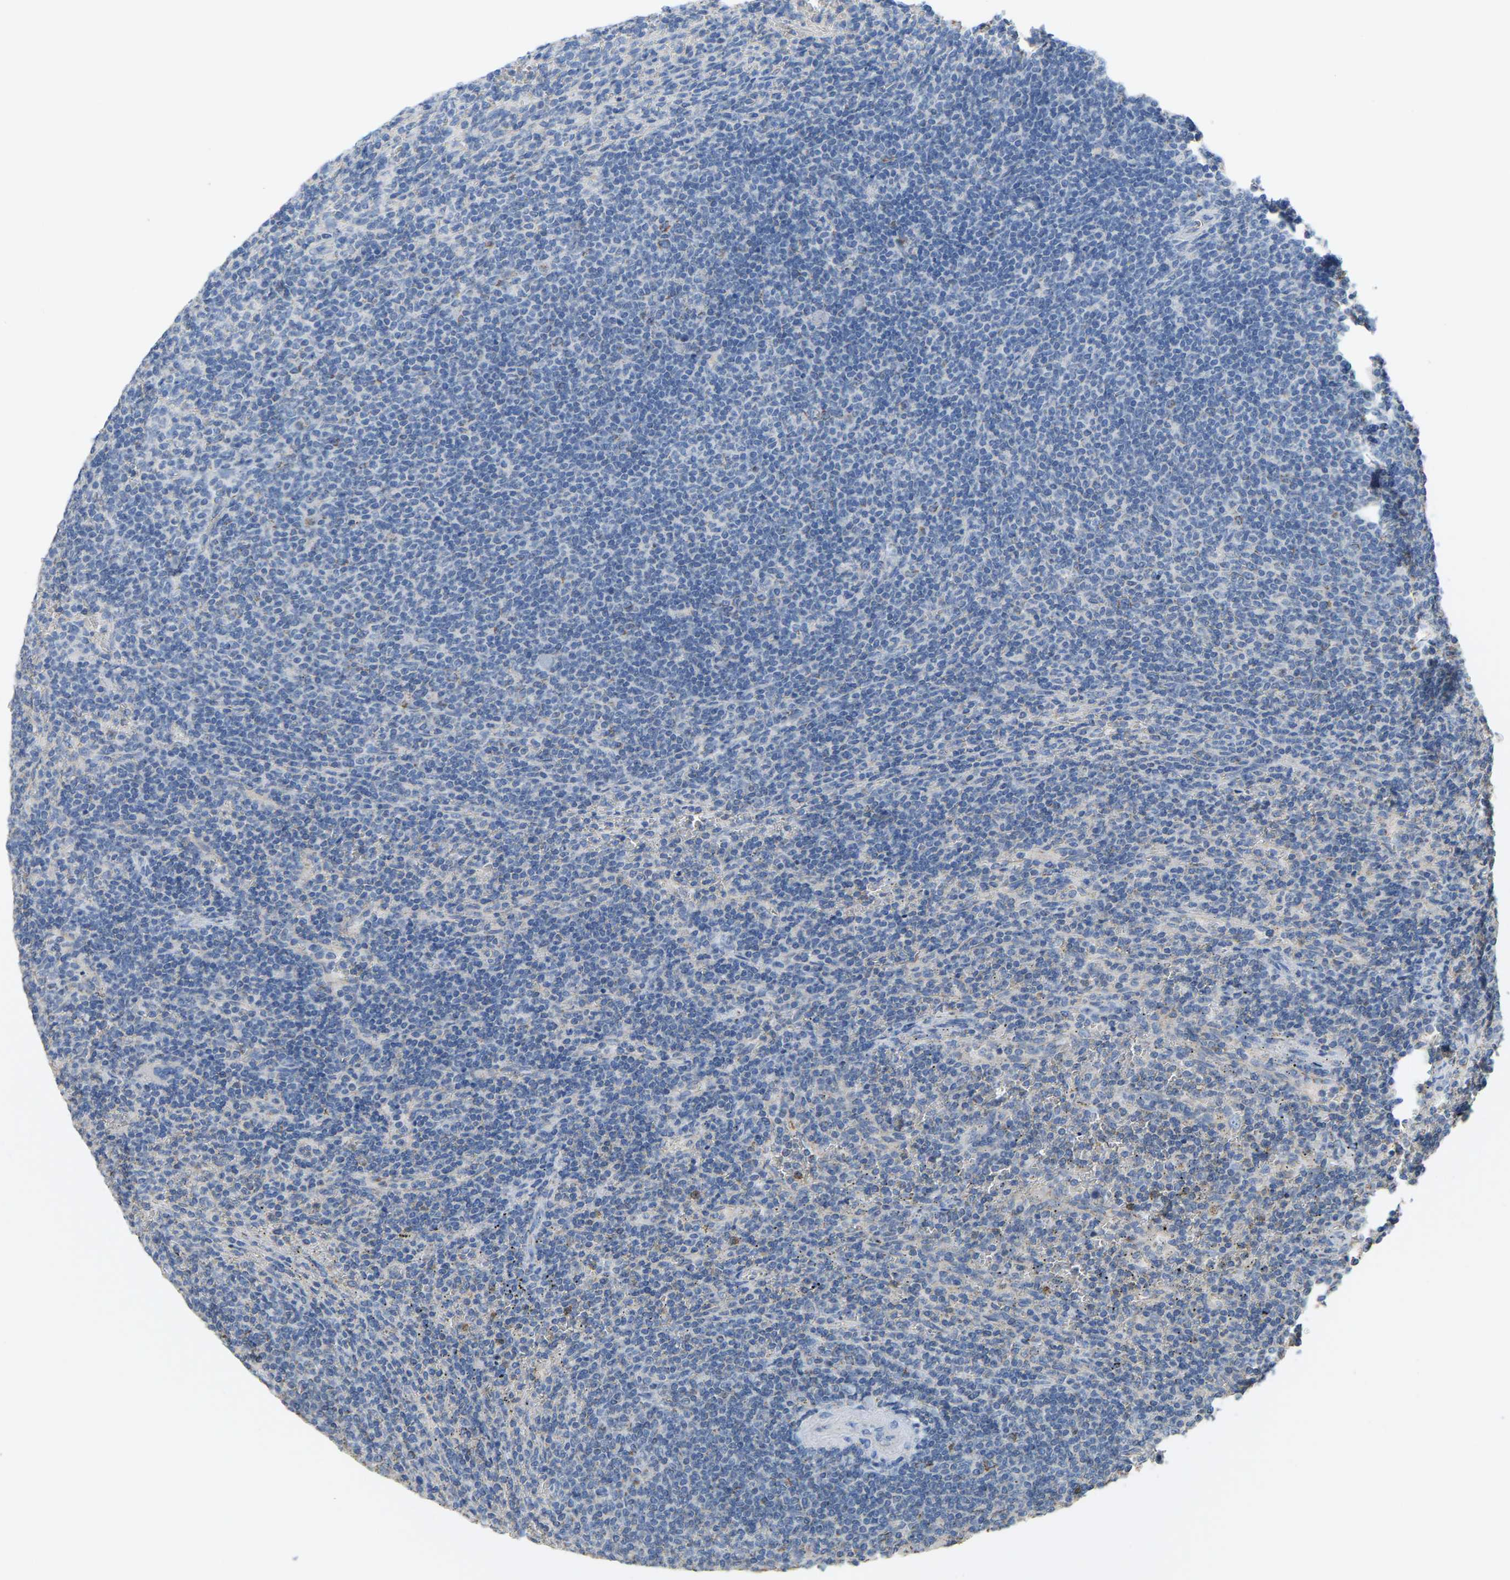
{"staining": {"intensity": "negative", "quantity": "none", "location": "none"}, "tissue": "lymphoma", "cell_type": "Tumor cells", "image_type": "cancer", "snomed": [{"axis": "morphology", "description": "Malignant lymphoma, non-Hodgkin's type, Low grade"}, {"axis": "topography", "description": "Spleen"}], "caption": "Low-grade malignant lymphoma, non-Hodgkin's type was stained to show a protein in brown. There is no significant expression in tumor cells. (DAB immunohistochemistry (IHC) with hematoxylin counter stain).", "gene": "SERPINB5", "patient": {"sex": "female", "age": 50}}